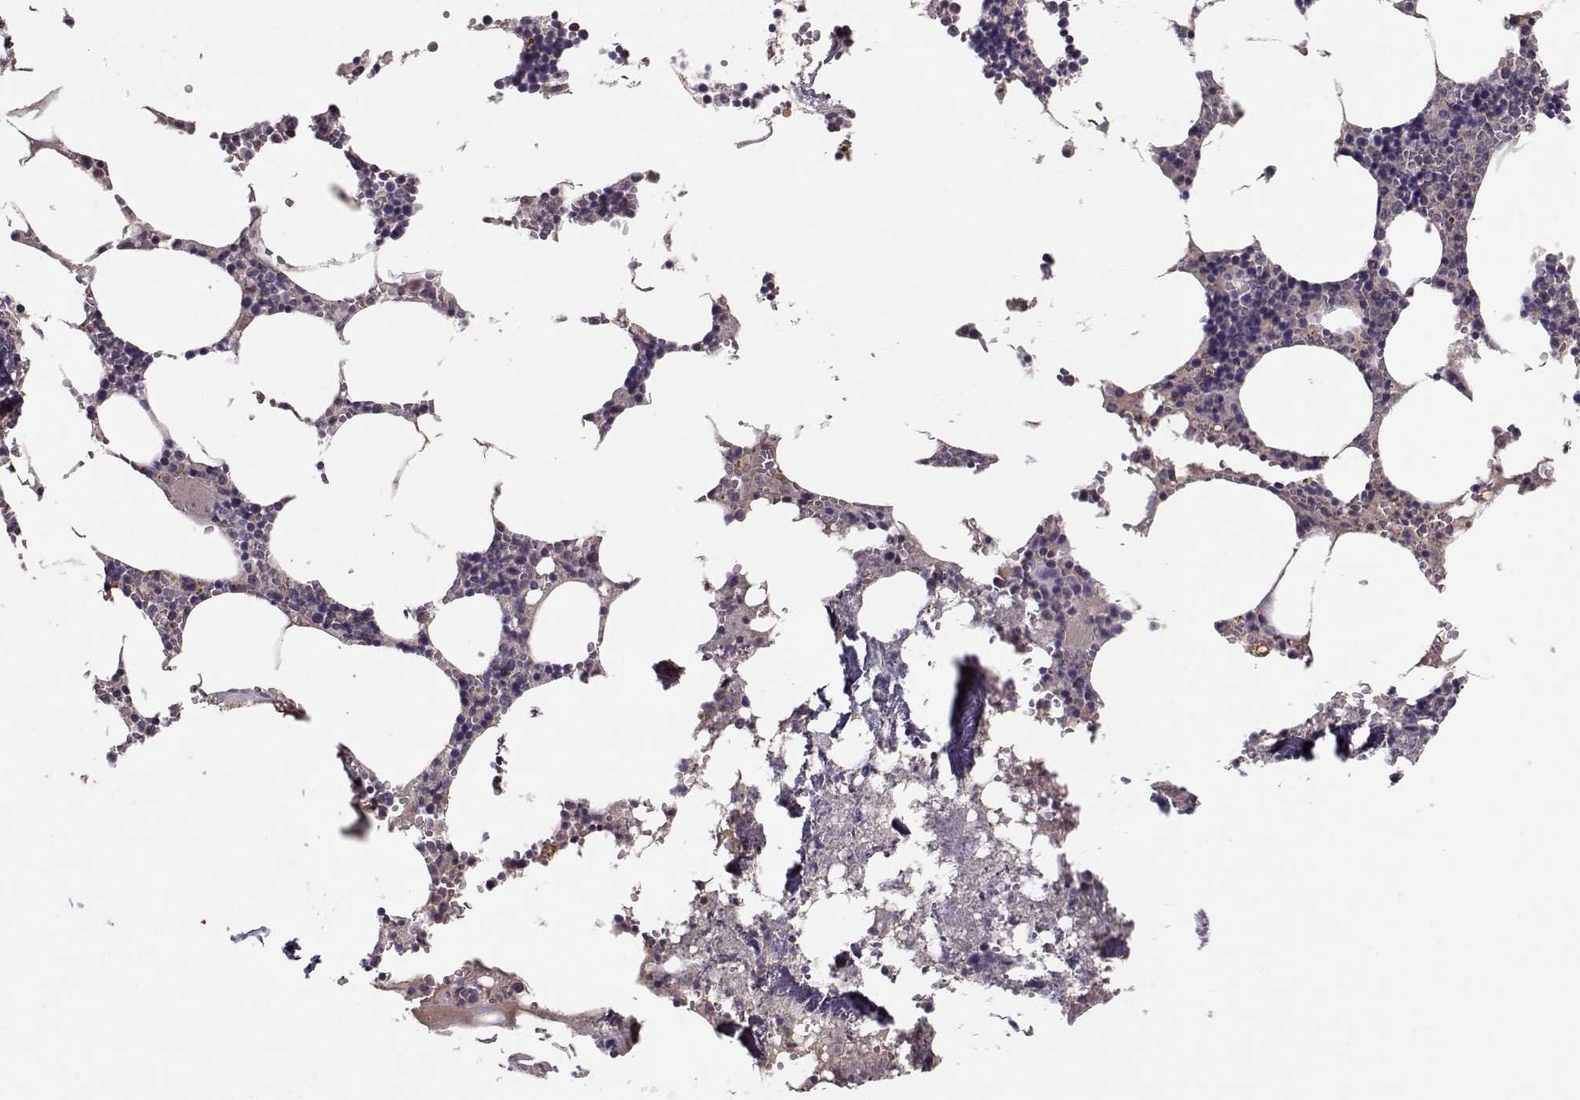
{"staining": {"intensity": "weak", "quantity": "<25%", "location": "cytoplasmic/membranous"}, "tissue": "bone marrow", "cell_type": "Hematopoietic cells", "image_type": "normal", "snomed": [{"axis": "morphology", "description": "Normal tissue, NOS"}, {"axis": "topography", "description": "Bone marrow"}], "caption": "A high-resolution image shows immunohistochemistry staining of unremarkable bone marrow, which displays no significant staining in hematopoietic cells. Brightfield microscopy of IHC stained with DAB (3,3'-diaminobenzidine) (brown) and hematoxylin (blue), captured at high magnification.", "gene": "PMCH", "patient": {"sex": "male", "age": 54}}